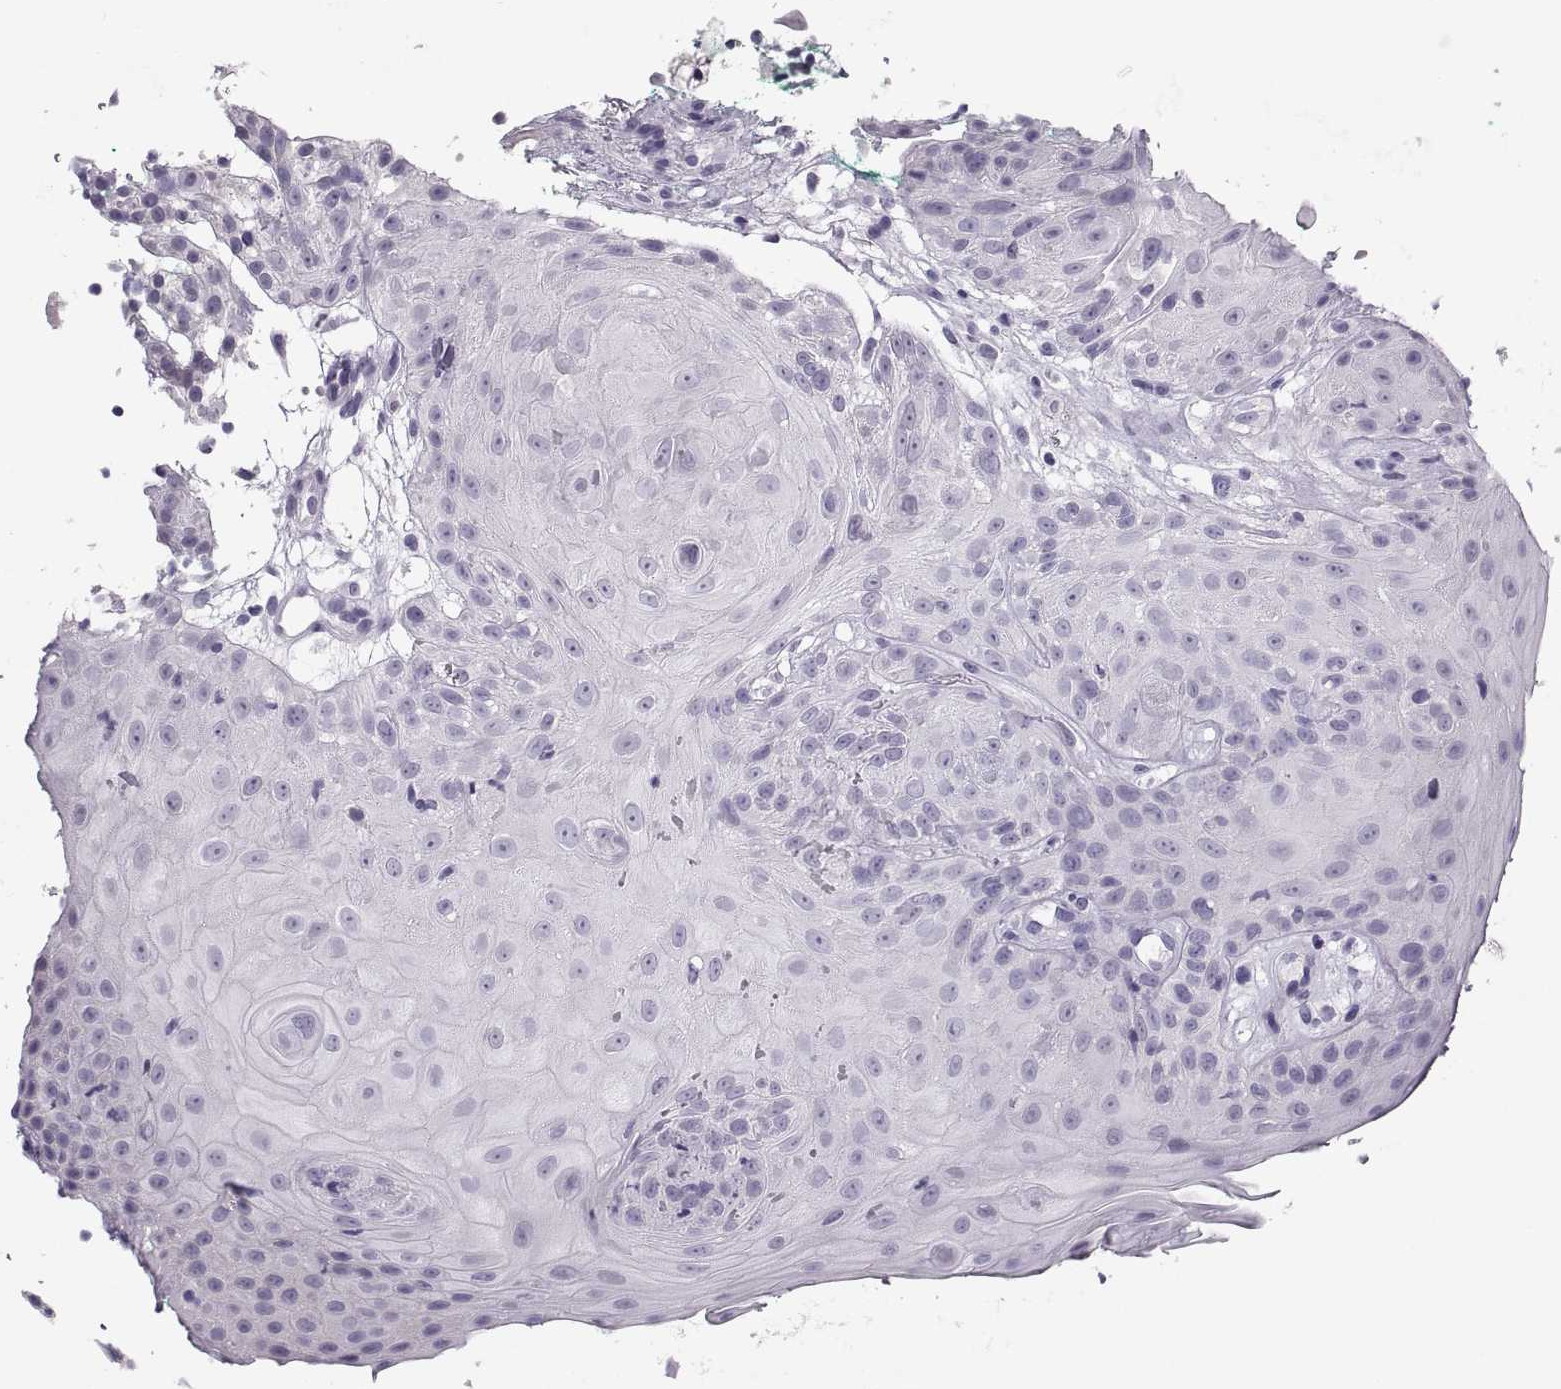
{"staining": {"intensity": "negative", "quantity": "none", "location": "none"}, "tissue": "head and neck cancer", "cell_type": "Tumor cells", "image_type": "cancer", "snomed": [{"axis": "morphology", "description": "Normal tissue, NOS"}, {"axis": "morphology", "description": "Squamous cell carcinoma, NOS"}, {"axis": "topography", "description": "Oral tissue"}, {"axis": "topography", "description": "Salivary gland"}, {"axis": "topography", "description": "Head-Neck"}], "caption": "This is an IHC photomicrograph of human squamous cell carcinoma (head and neck). There is no expression in tumor cells.", "gene": "QRICH2", "patient": {"sex": "female", "age": 62}}